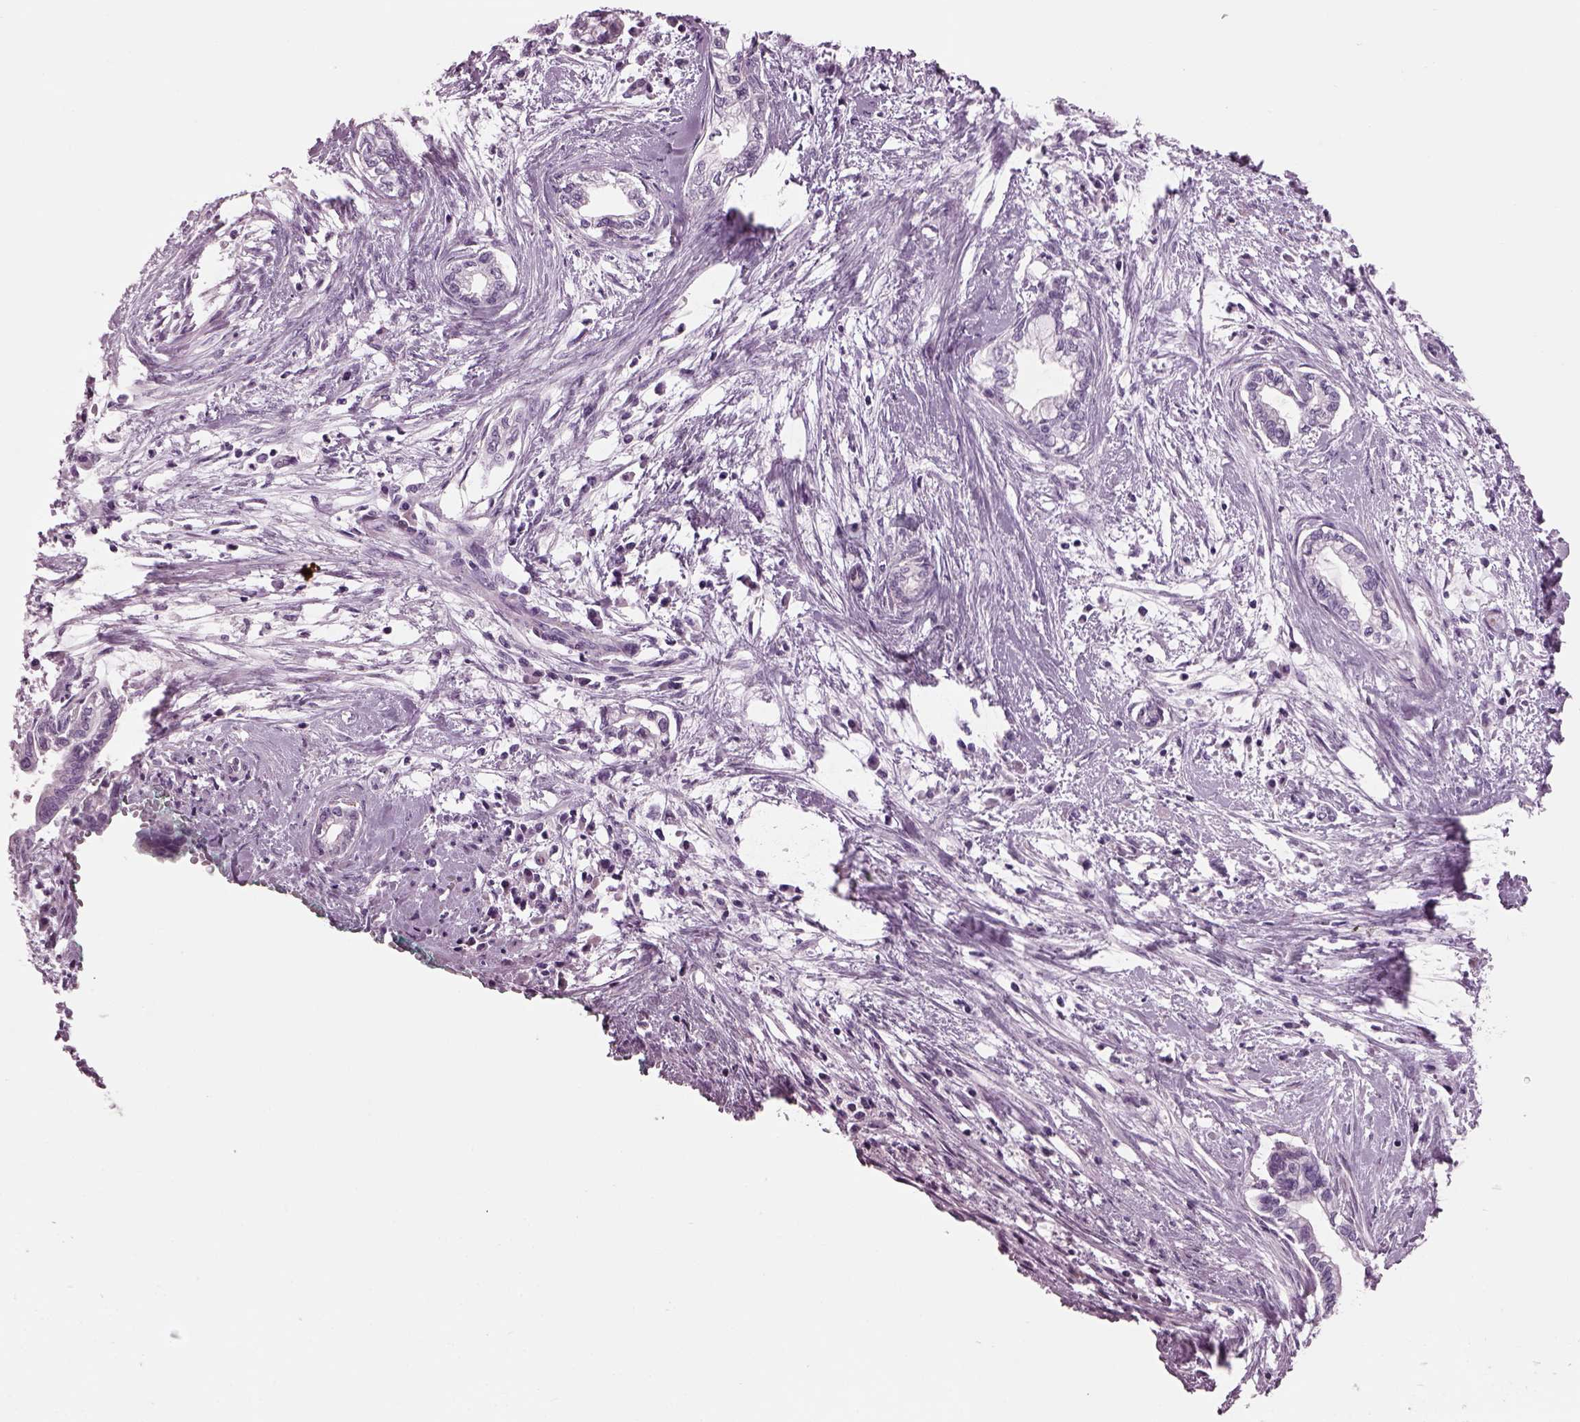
{"staining": {"intensity": "negative", "quantity": "none", "location": "none"}, "tissue": "cervical cancer", "cell_type": "Tumor cells", "image_type": "cancer", "snomed": [{"axis": "morphology", "description": "Adenocarcinoma, NOS"}, {"axis": "topography", "description": "Cervix"}], "caption": "The histopathology image exhibits no significant positivity in tumor cells of cervical cancer.", "gene": "DPYSL5", "patient": {"sex": "female", "age": 62}}